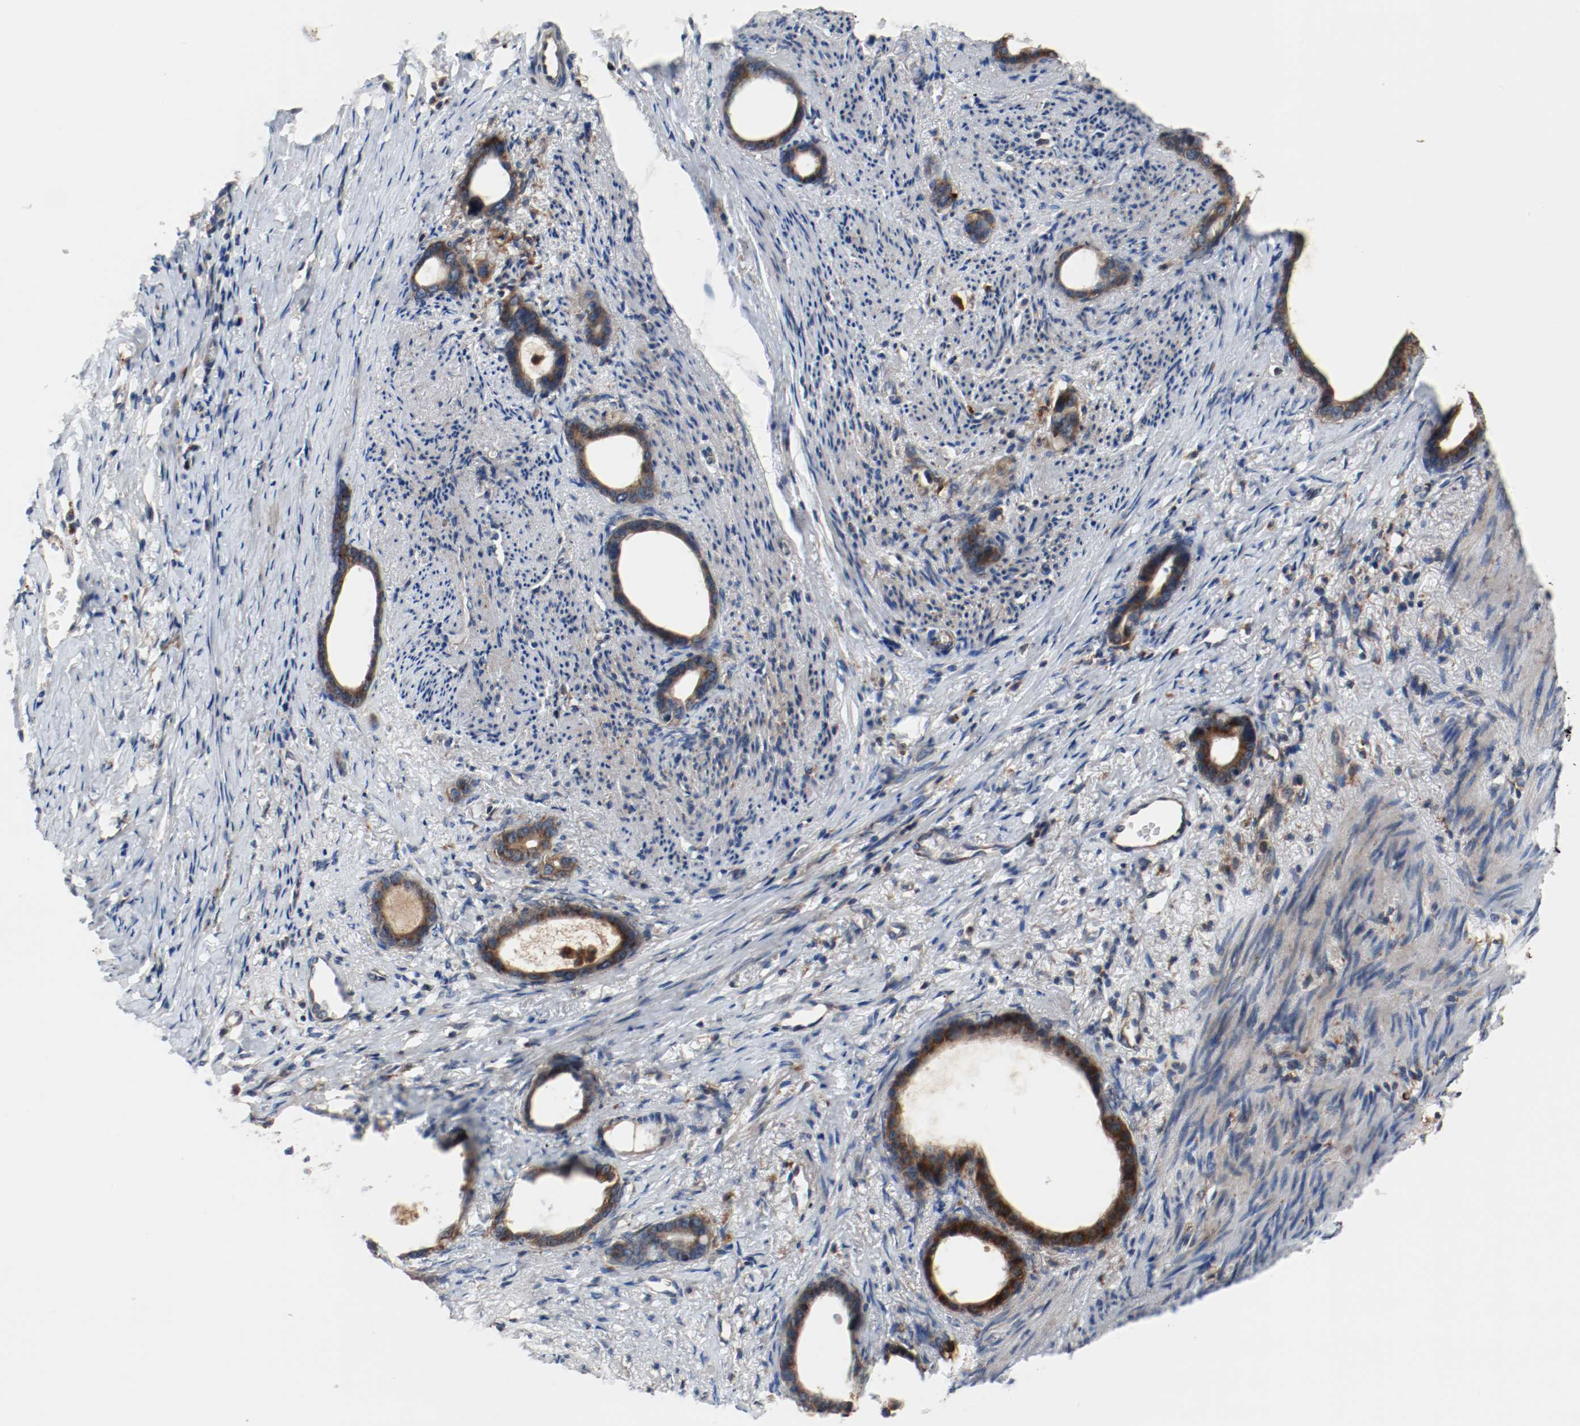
{"staining": {"intensity": "moderate", "quantity": ">75%", "location": "cytoplasmic/membranous"}, "tissue": "stomach cancer", "cell_type": "Tumor cells", "image_type": "cancer", "snomed": [{"axis": "morphology", "description": "Adenocarcinoma, NOS"}, {"axis": "topography", "description": "Stomach"}], "caption": "Immunohistochemical staining of human stomach cancer (adenocarcinoma) shows medium levels of moderate cytoplasmic/membranous positivity in about >75% of tumor cells. (DAB = brown stain, brightfield microscopy at high magnification).", "gene": "LAMP2", "patient": {"sex": "female", "age": 75}}